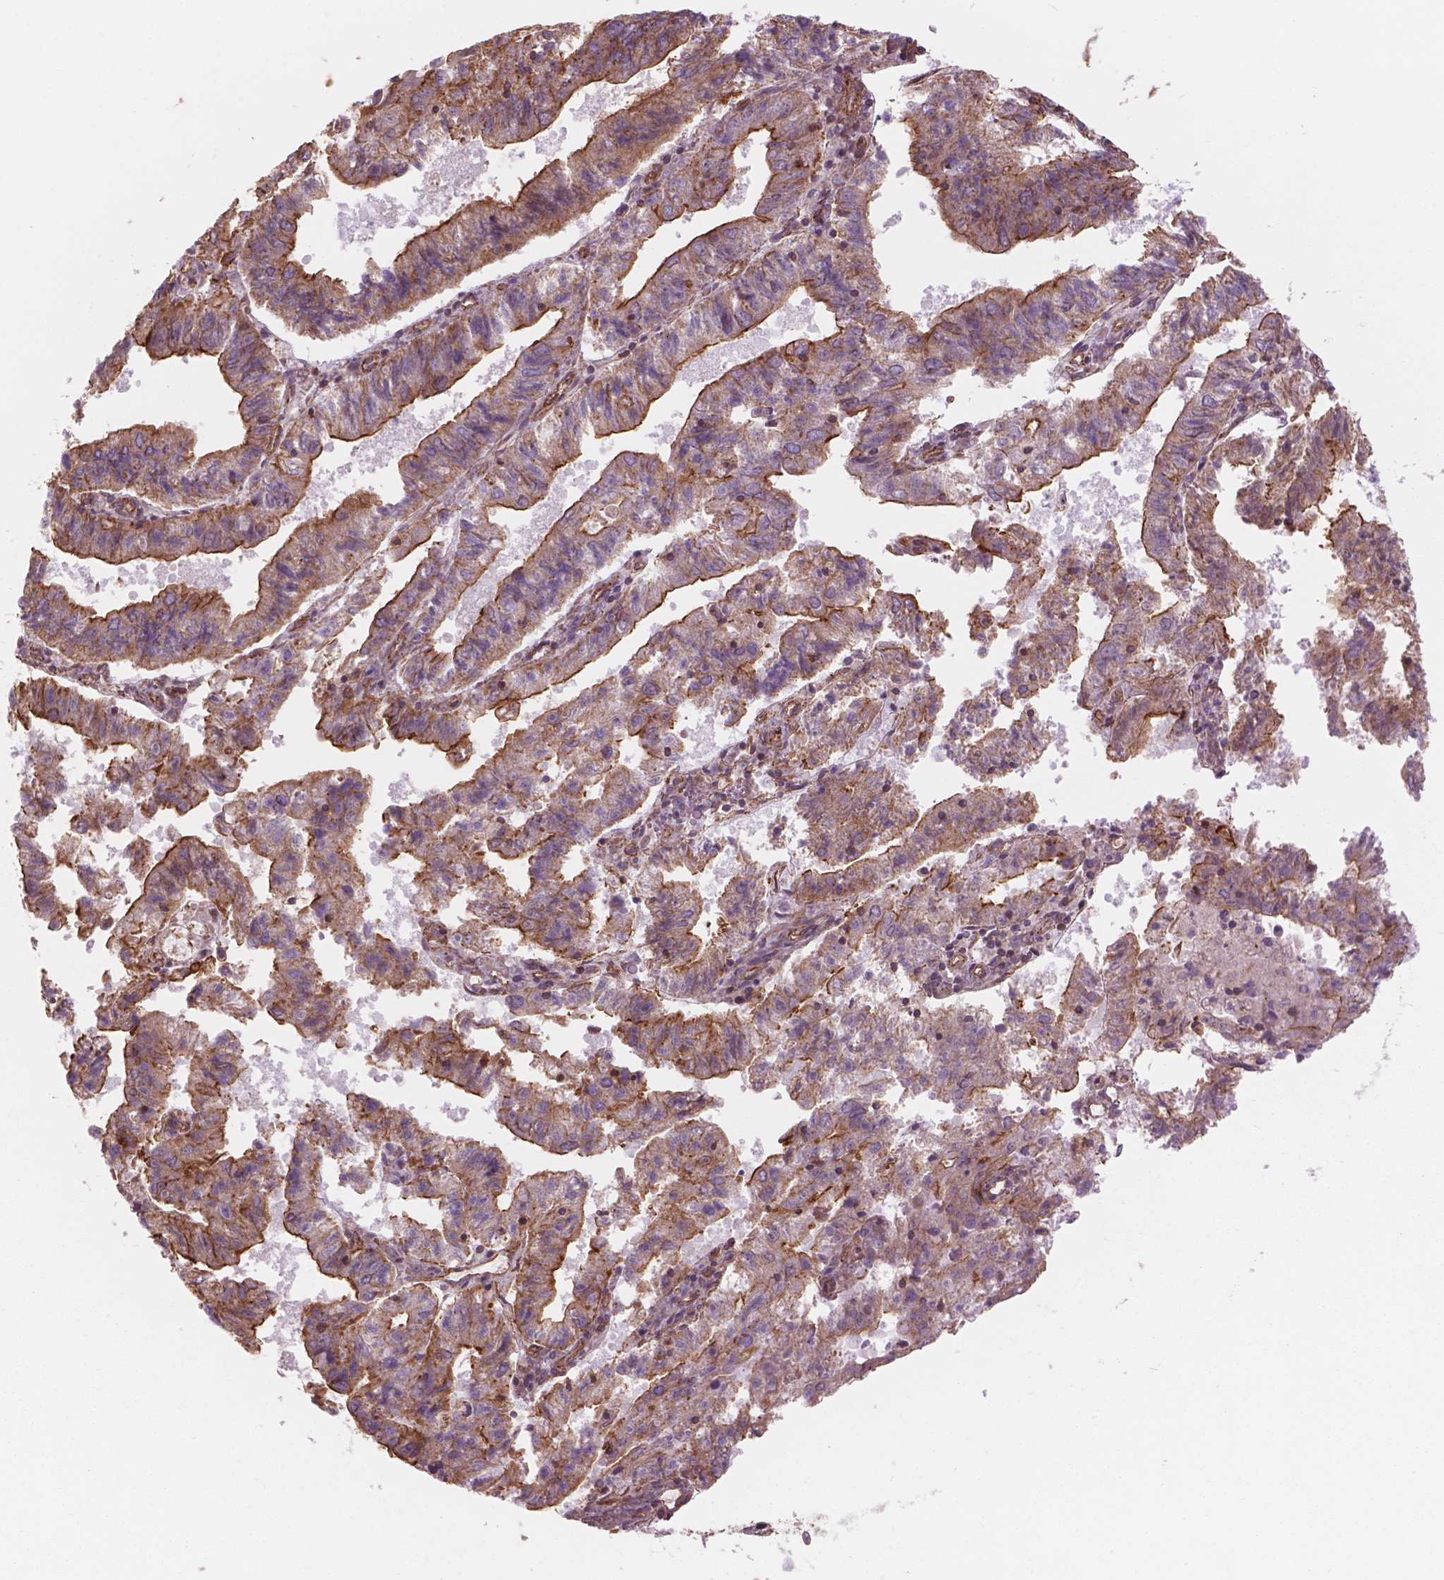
{"staining": {"intensity": "strong", "quantity": "<25%", "location": "cytoplasmic/membranous"}, "tissue": "endometrial cancer", "cell_type": "Tumor cells", "image_type": "cancer", "snomed": [{"axis": "morphology", "description": "Adenocarcinoma, NOS"}, {"axis": "topography", "description": "Endometrium"}], "caption": "Immunohistochemical staining of human adenocarcinoma (endometrial) displays medium levels of strong cytoplasmic/membranous protein staining in about <25% of tumor cells.", "gene": "SURF4", "patient": {"sex": "female", "age": 82}}